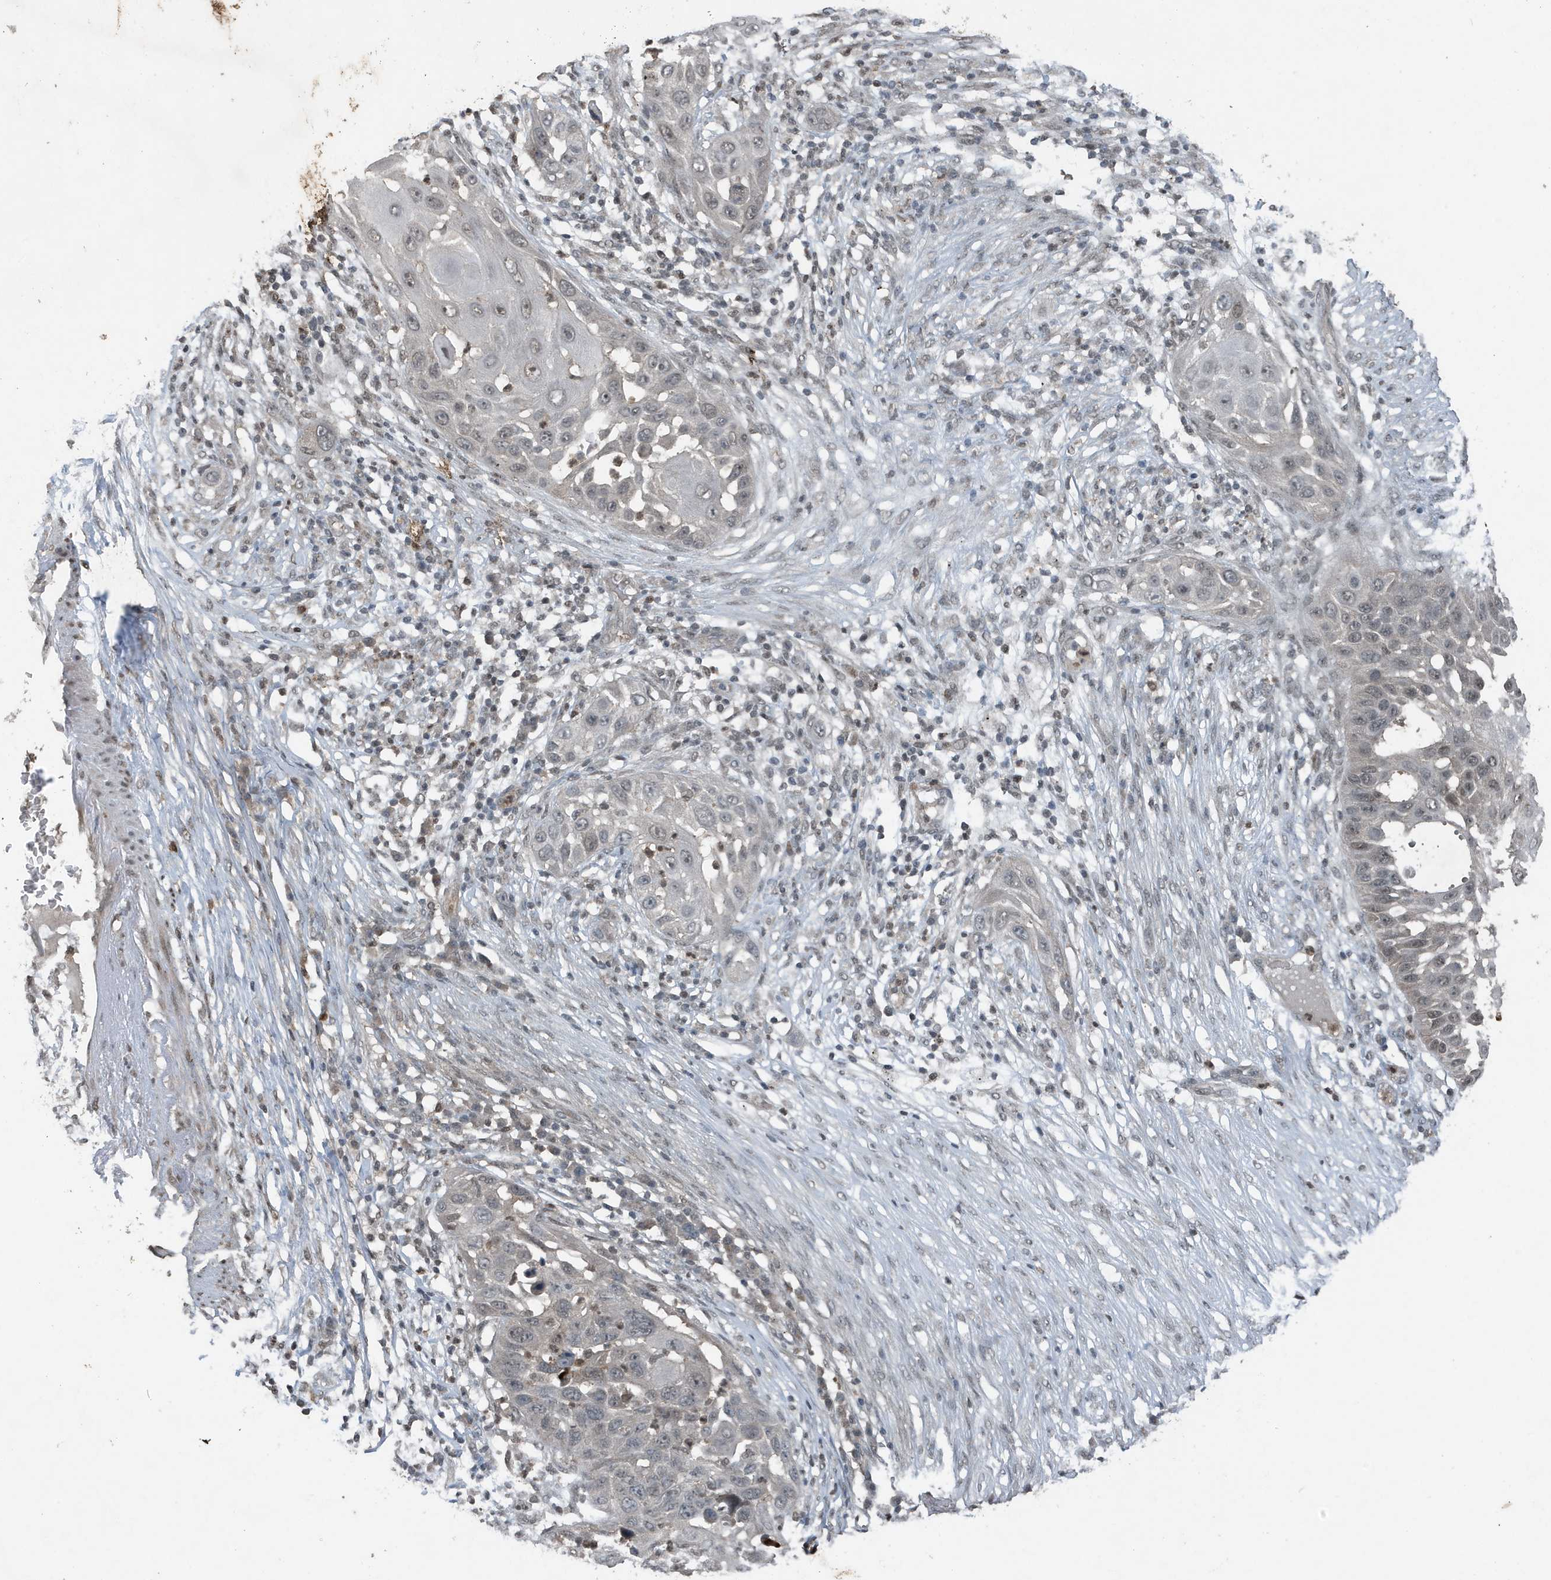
{"staining": {"intensity": "weak", "quantity": "25%-75%", "location": "nuclear"}, "tissue": "skin cancer", "cell_type": "Tumor cells", "image_type": "cancer", "snomed": [{"axis": "morphology", "description": "Squamous cell carcinoma, NOS"}, {"axis": "topography", "description": "Skin"}], "caption": "The micrograph displays staining of skin cancer (squamous cell carcinoma), revealing weak nuclear protein expression (brown color) within tumor cells. (DAB (3,3'-diaminobenzidine) IHC with brightfield microscopy, high magnification).", "gene": "HSPA1A", "patient": {"sex": "female", "age": 44}}